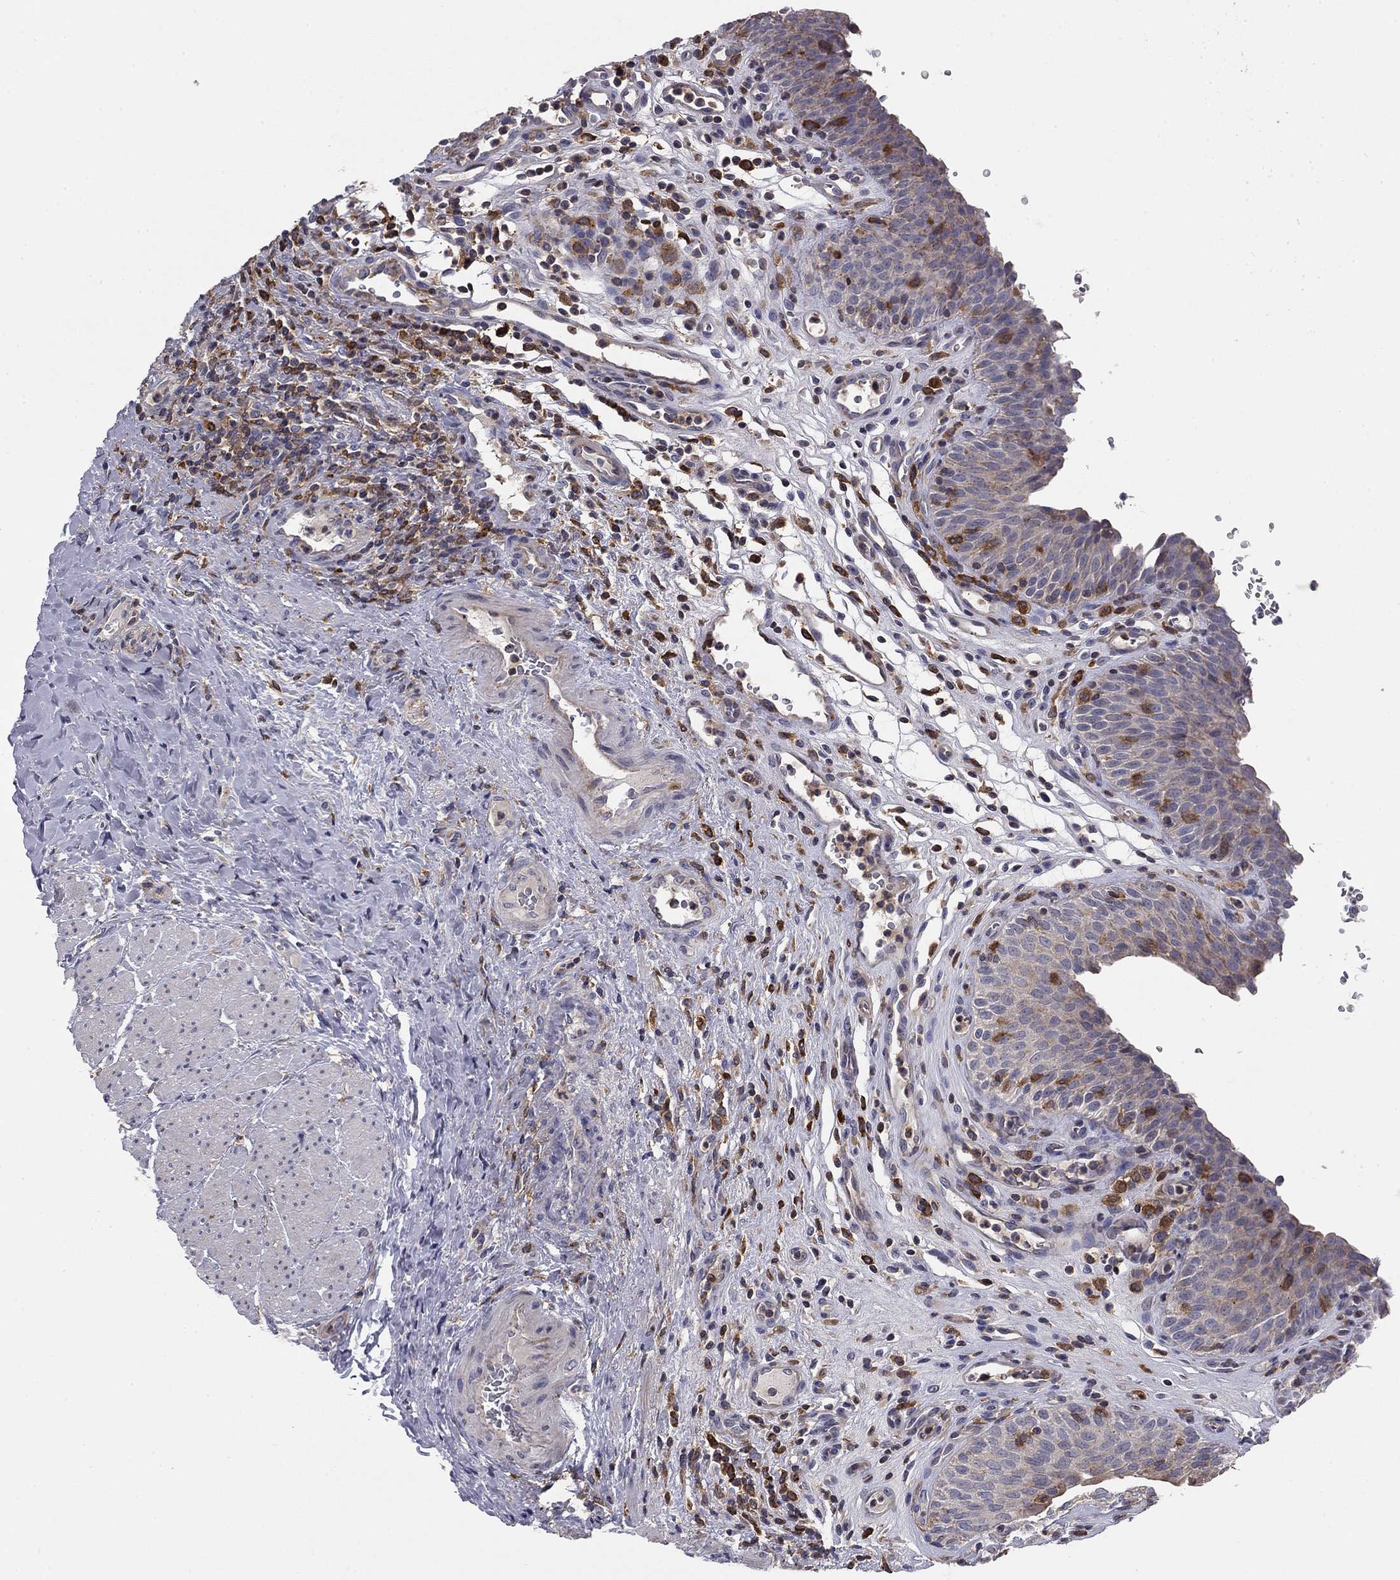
{"staining": {"intensity": "negative", "quantity": "none", "location": "none"}, "tissue": "urinary bladder", "cell_type": "Urothelial cells", "image_type": "normal", "snomed": [{"axis": "morphology", "description": "Normal tissue, NOS"}, {"axis": "topography", "description": "Urinary bladder"}], "caption": "High magnification brightfield microscopy of normal urinary bladder stained with DAB (brown) and counterstained with hematoxylin (blue): urothelial cells show no significant positivity. (DAB (3,3'-diaminobenzidine) IHC with hematoxylin counter stain).", "gene": "PLCB2", "patient": {"sex": "male", "age": 66}}